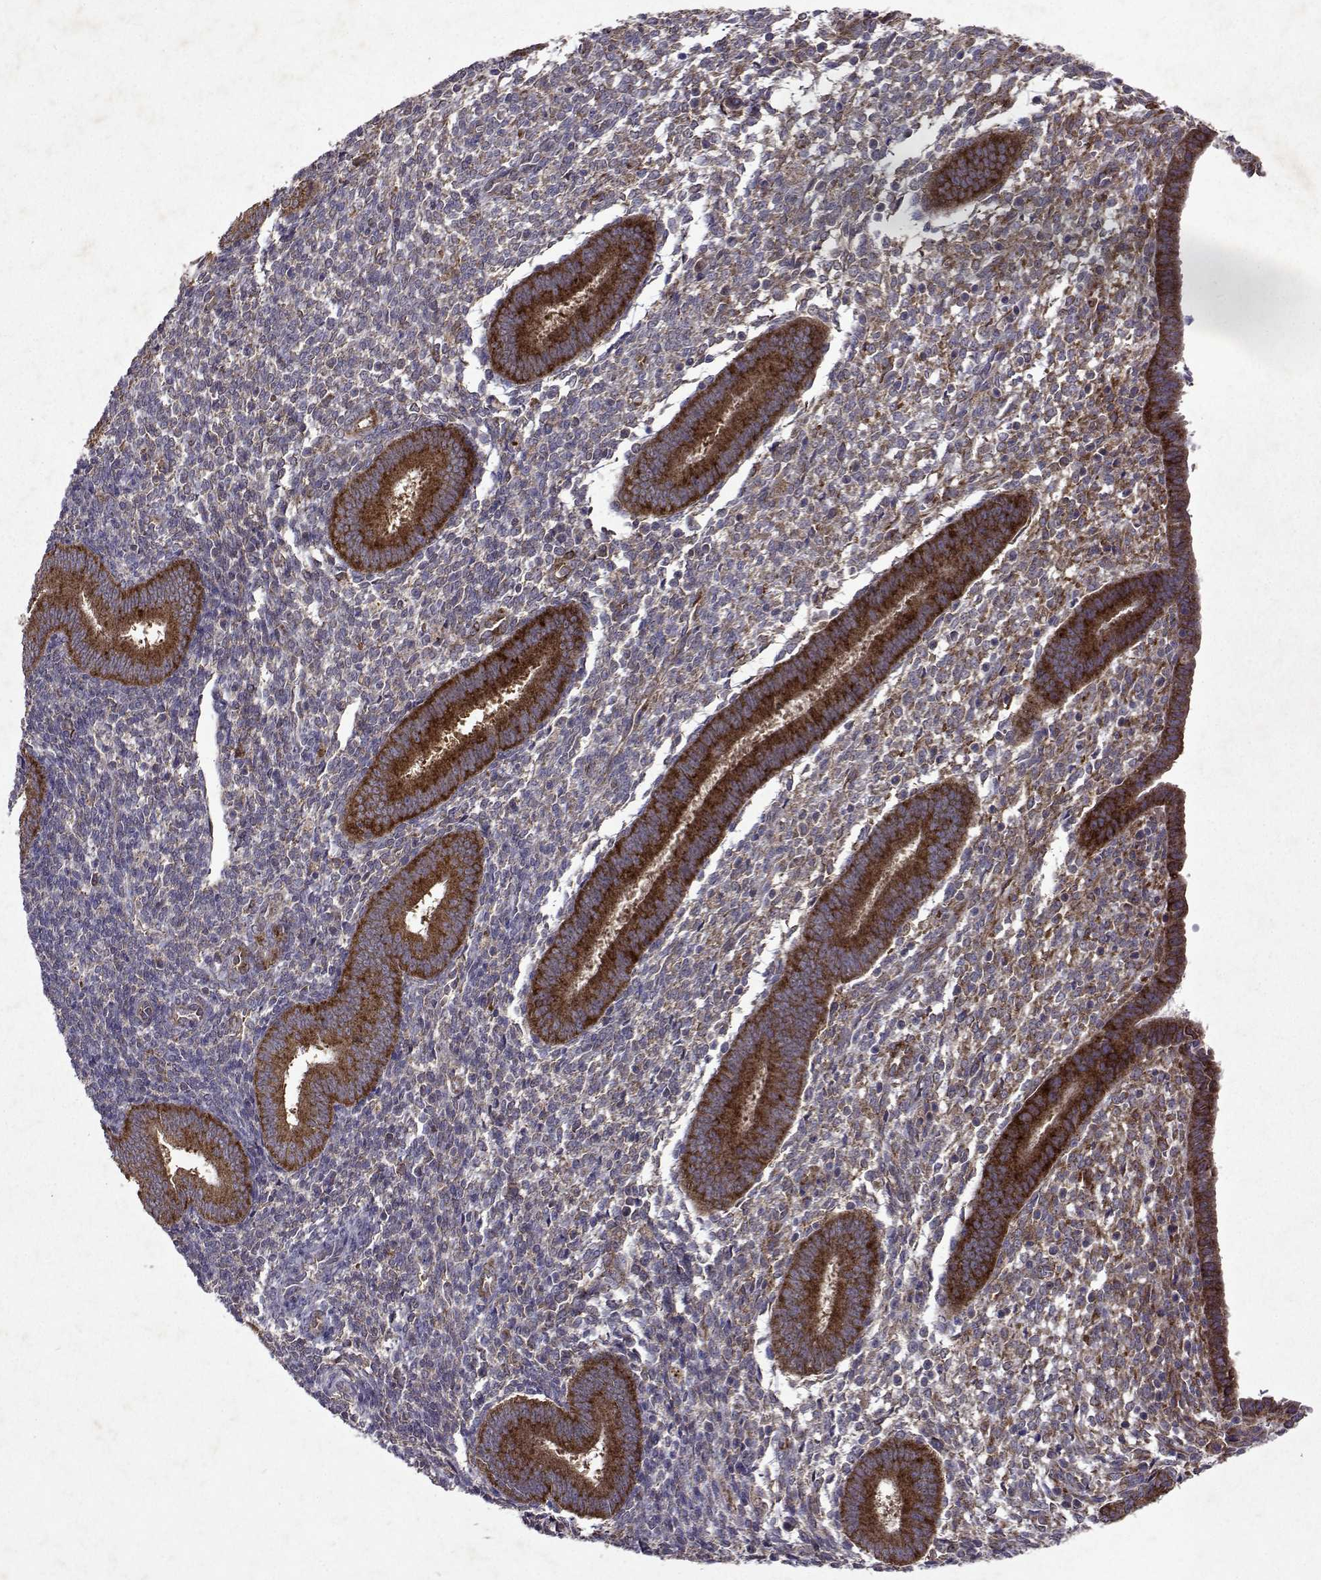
{"staining": {"intensity": "moderate", "quantity": "<25%", "location": "cytoplasmic/membranous"}, "tissue": "endometrium", "cell_type": "Cells in endometrial stroma", "image_type": "normal", "snomed": [{"axis": "morphology", "description": "Normal tissue, NOS"}, {"axis": "topography", "description": "Endometrium"}], "caption": "Immunohistochemical staining of benign endometrium reveals low levels of moderate cytoplasmic/membranous staining in about <25% of cells in endometrial stroma. The staining was performed using DAB (3,3'-diaminobenzidine) to visualize the protein expression in brown, while the nuclei were stained in blue with hematoxylin (Magnification: 20x).", "gene": "TARBP2", "patient": {"sex": "female", "age": 25}}